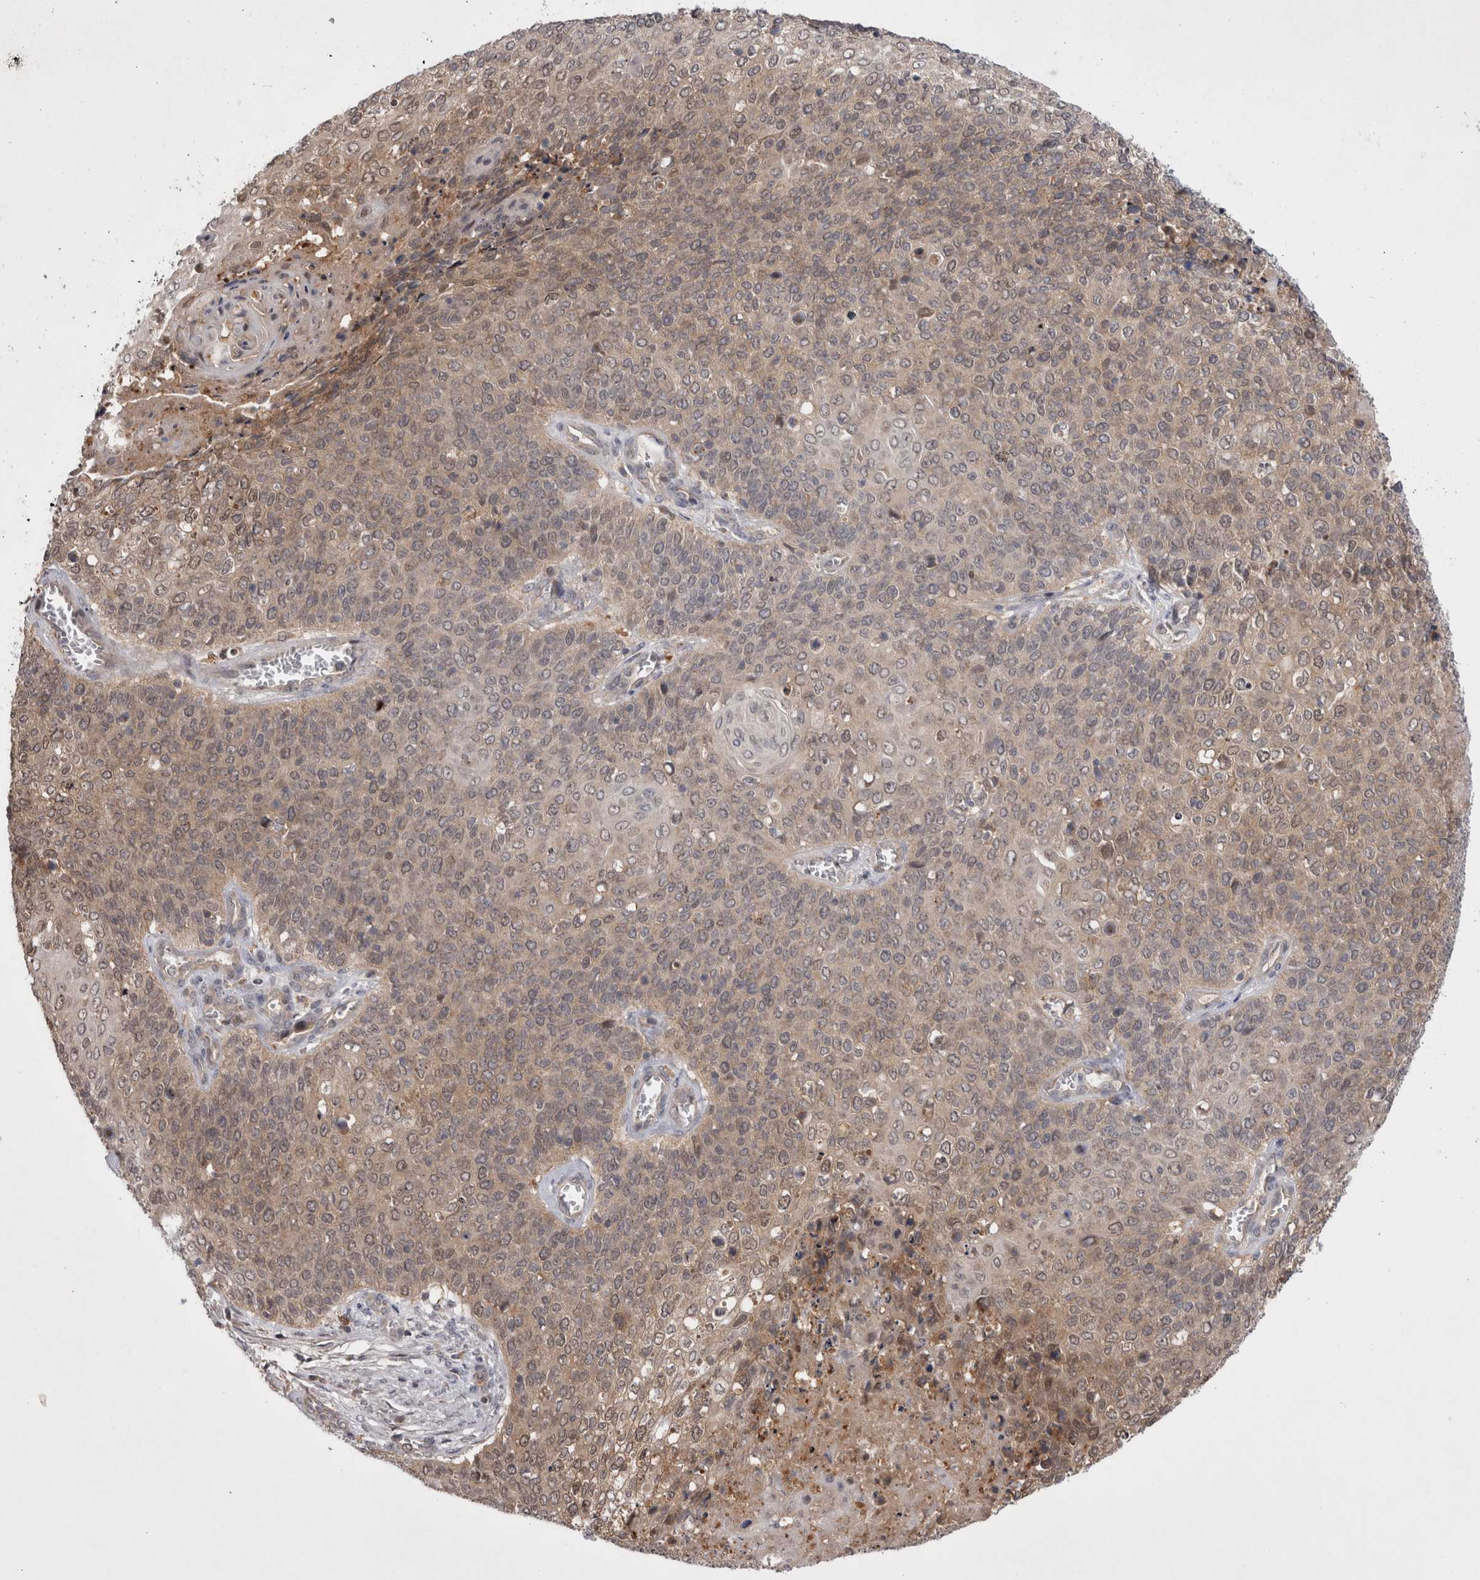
{"staining": {"intensity": "weak", "quantity": ">75%", "location": "cytoplasmic/membranous"}, "tissue": "cervical cancer", "cell_type": "Tumor cells", "image_type": "cancer", "snomed": [{"axis": "morphology", "description": "Squamous cell carcinoma, NOS"}, {"axis": "topography", "description": "Cervix"}], "caption": "Immunohistochemistry (IHC) photomicrograph of cervical cancer (squamous cell carcinoma) stained for a protein (brown), which reveals low levels of weak cytoplasmic/membranous expression in approximately >75% of tumor cells.", "gene": "MRPL37", "patient": {"sex": "female", "age": 39}}